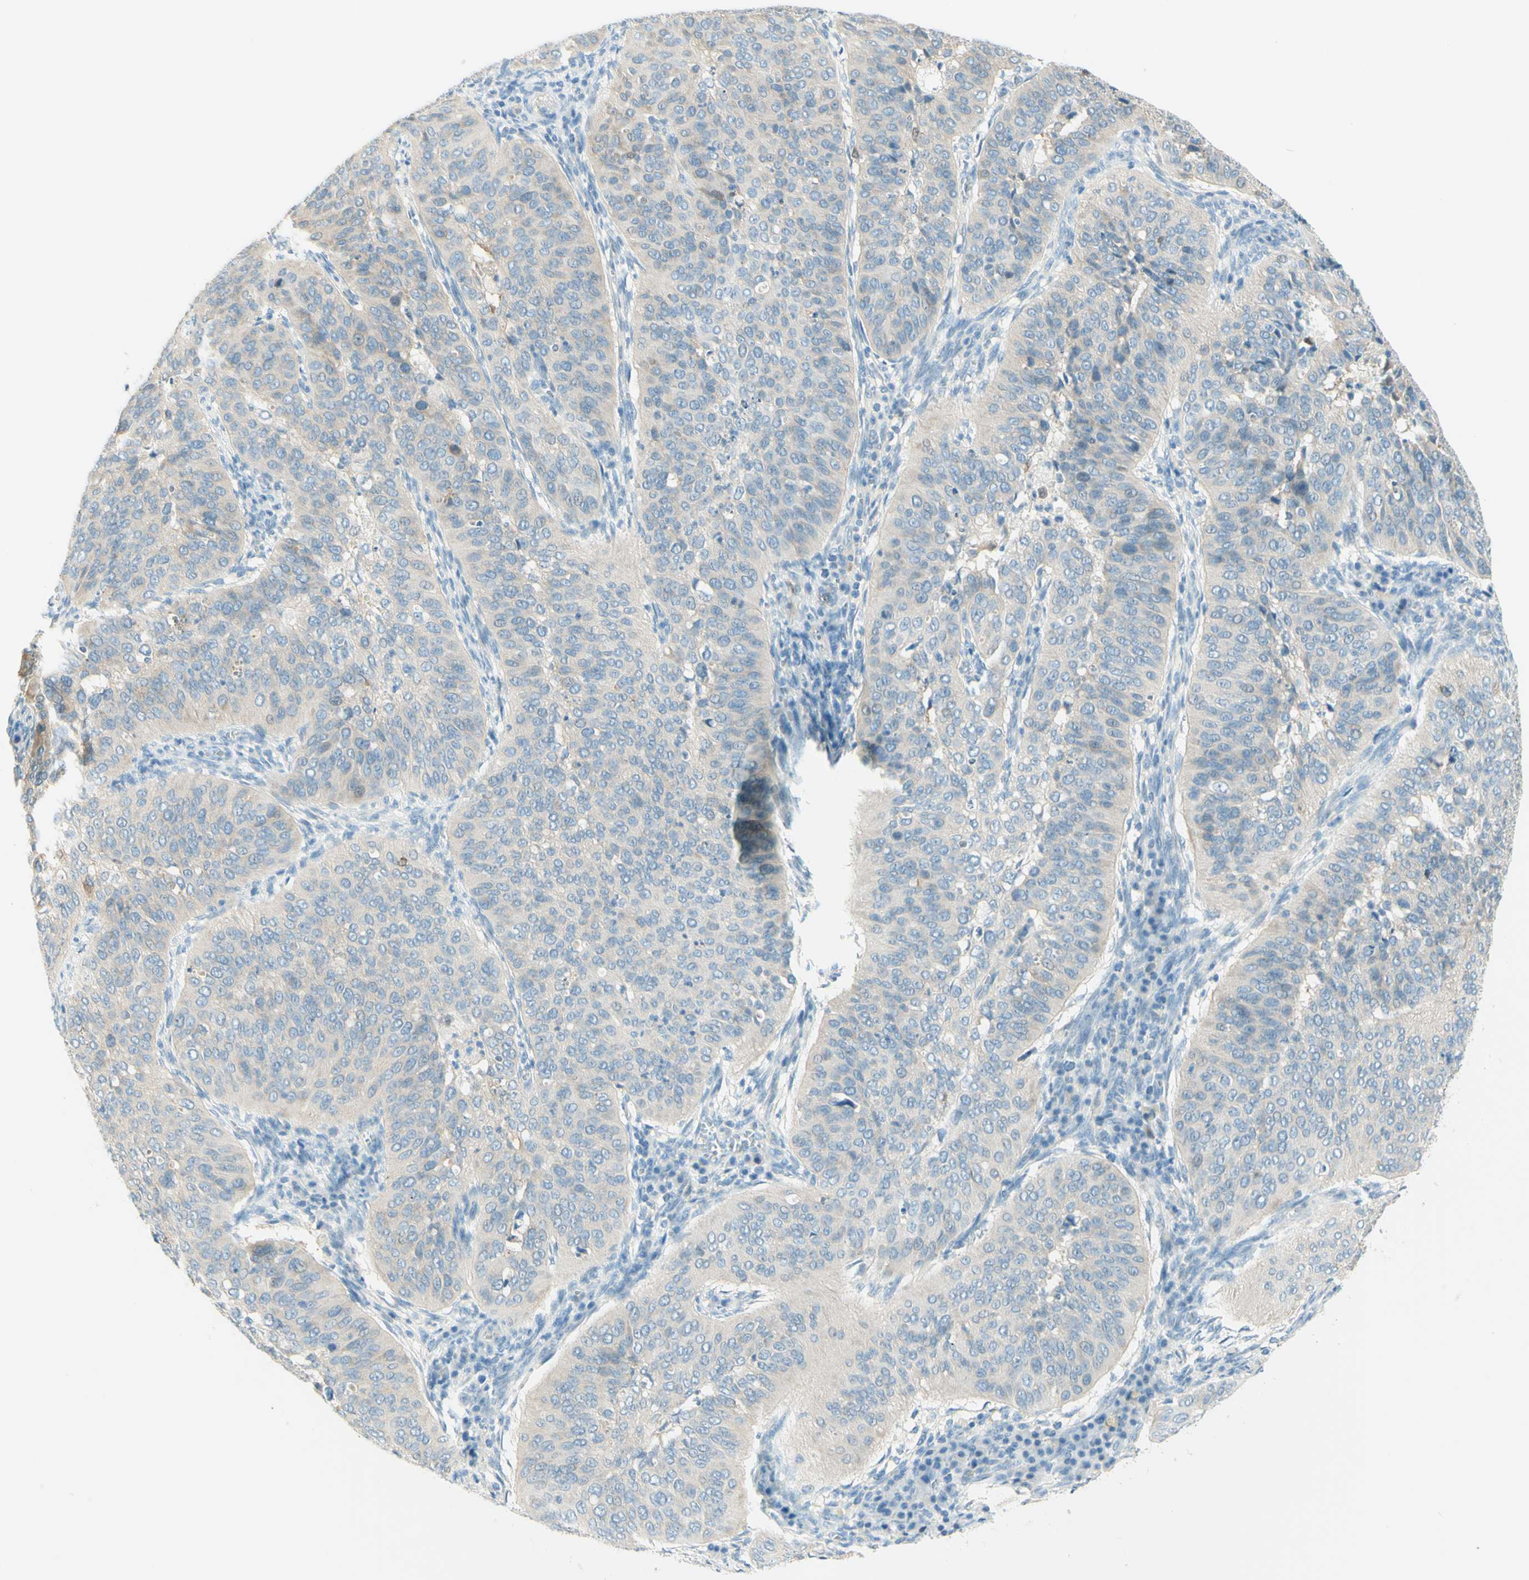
{"staining": {"intensity": "negative", "quantity": "none", "location": "none"}, "tissue": "cervical cancer", "cell_type": "Tumor cells", "image_type": "cancer", "snomed": [{"axis": "morphology", "description": "Normal tissue, NOS"}, {"axis": "morphology", "description": "Squamous cell carcinoma, NOS"}, {"axis": "topography", "description": "Cervix"}], "caption": "Immunohistochemistry (IHC) image of human cervical cancer stained for a protein (brown), which reveals no positivity in tumor cells. The staining is performed using DAB (3,3'-diaminobenzidine) brown chromogen with nuclei counter-stained in using hematoxylin.", "gene": "TMEM132D", "patient": {"sex": "female", "age": 39}}